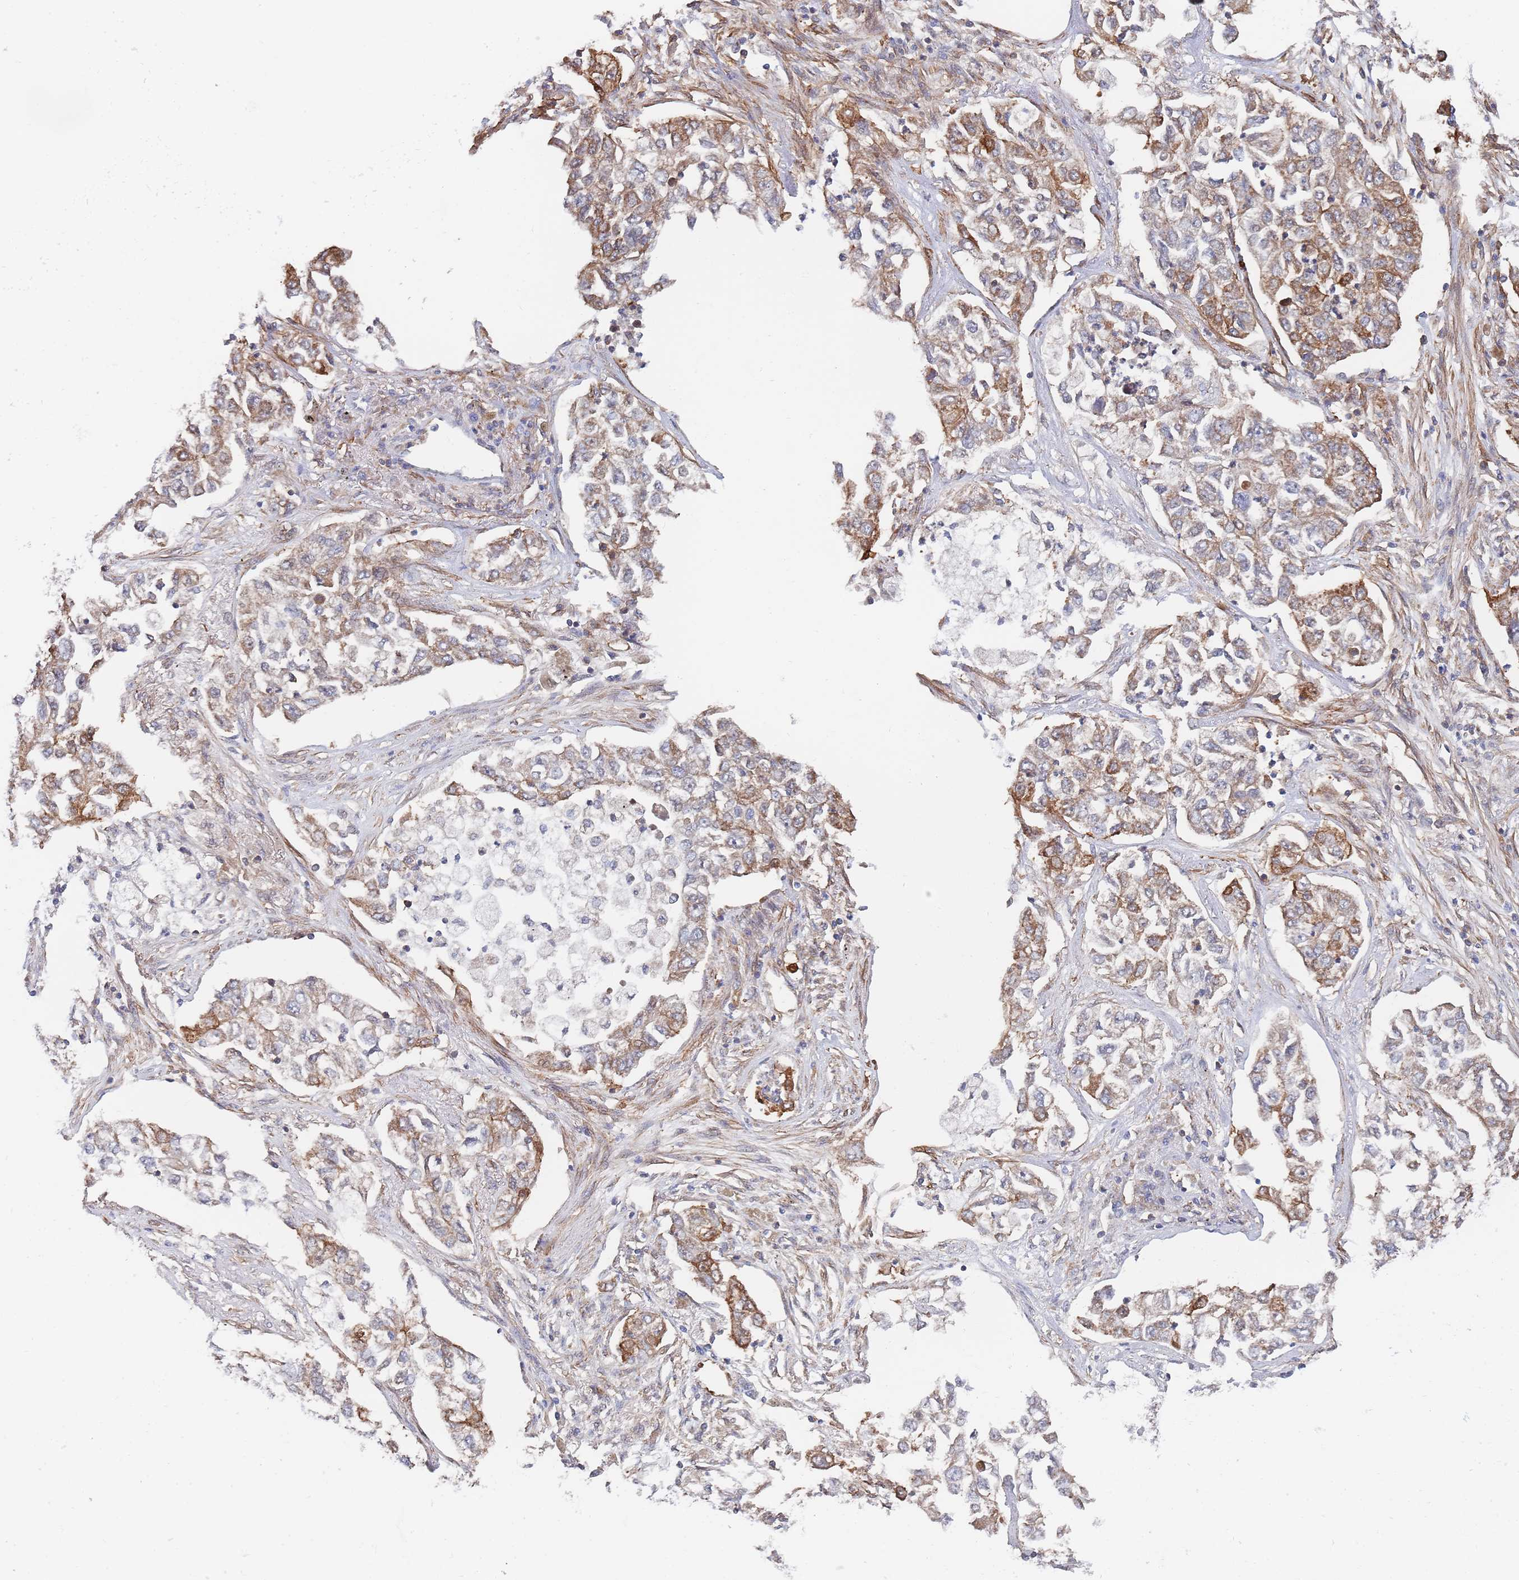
{"staining": {"intensity": "moderate", "quantity": ">75%", "location": "cytoplasmic/membranous"}, "tissue": "lung cancer", "cell_type": "Tumor cells", "image_type": "cancer", "snomed": [{"axis": "morphology", "description": "Adenocarcinoma, NOS"}, {"axis": "topography", "description": "Lung"}], "caption": "Lung cancer (adenocarcinoma) stained for a protein (brown) exhibits moderate cytoplasmic/membranous positive positivity in approximately >75% of tumor cells.", "gene": "G6PC1", "patient": {"sex": "male", "age": 49}}